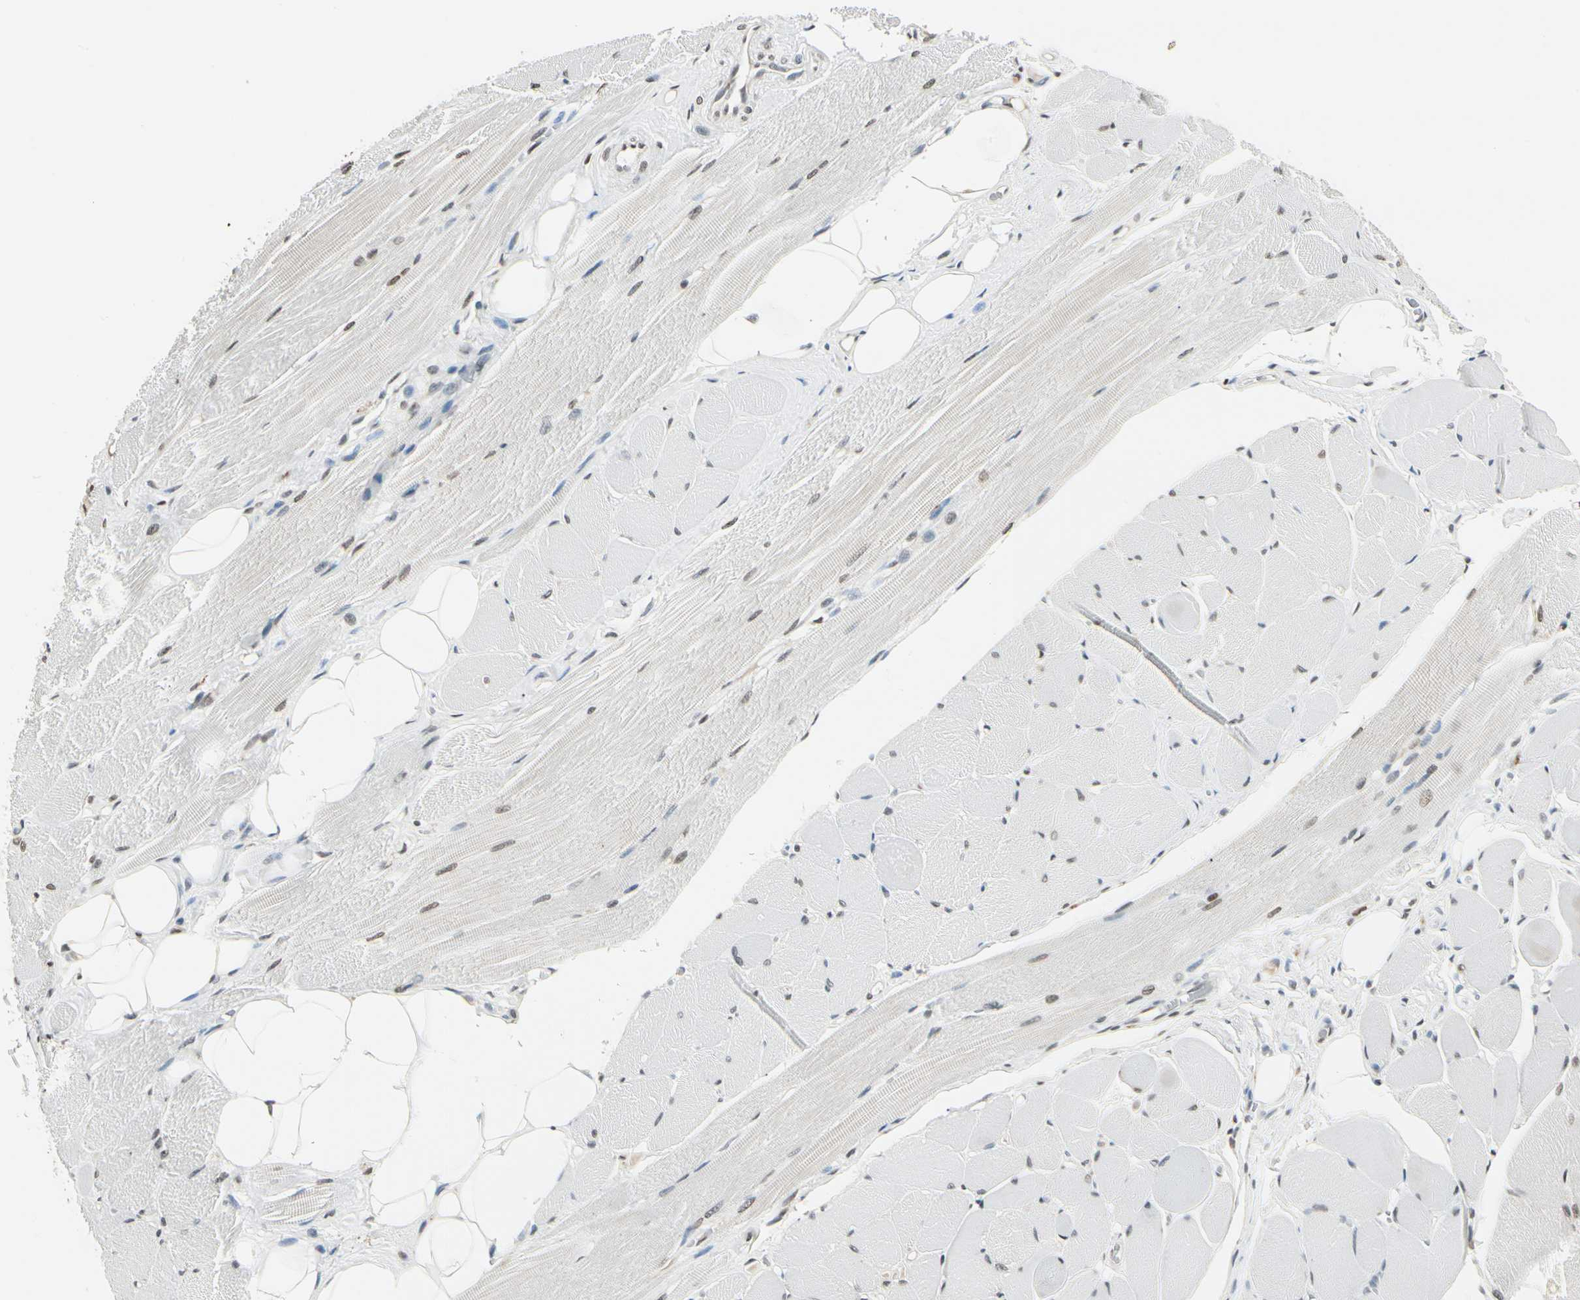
{"staining": {"intensity": "moderate", "quantity": "25%-75%", "location": "nuclear"}, "tissue": "adipose tissue", "cell_type": "Adipocytes", "image_type": "normal", "snomed": [{"axis": "morphology", "description": "Normal tissue, NOS"}, {"axis": "topography", "description": "Skeletal muscle"}, {"axis": "topography", "description": "Peripheral nerve tissue"}], "caption": "Benign adipose tissue exhibits moderate nuclear positivity in about 25%-75% of adipocytes, visualized by immunohistochemistry.", "gene": "FANCG", "patient": {"sex": "female", "age": 84}}